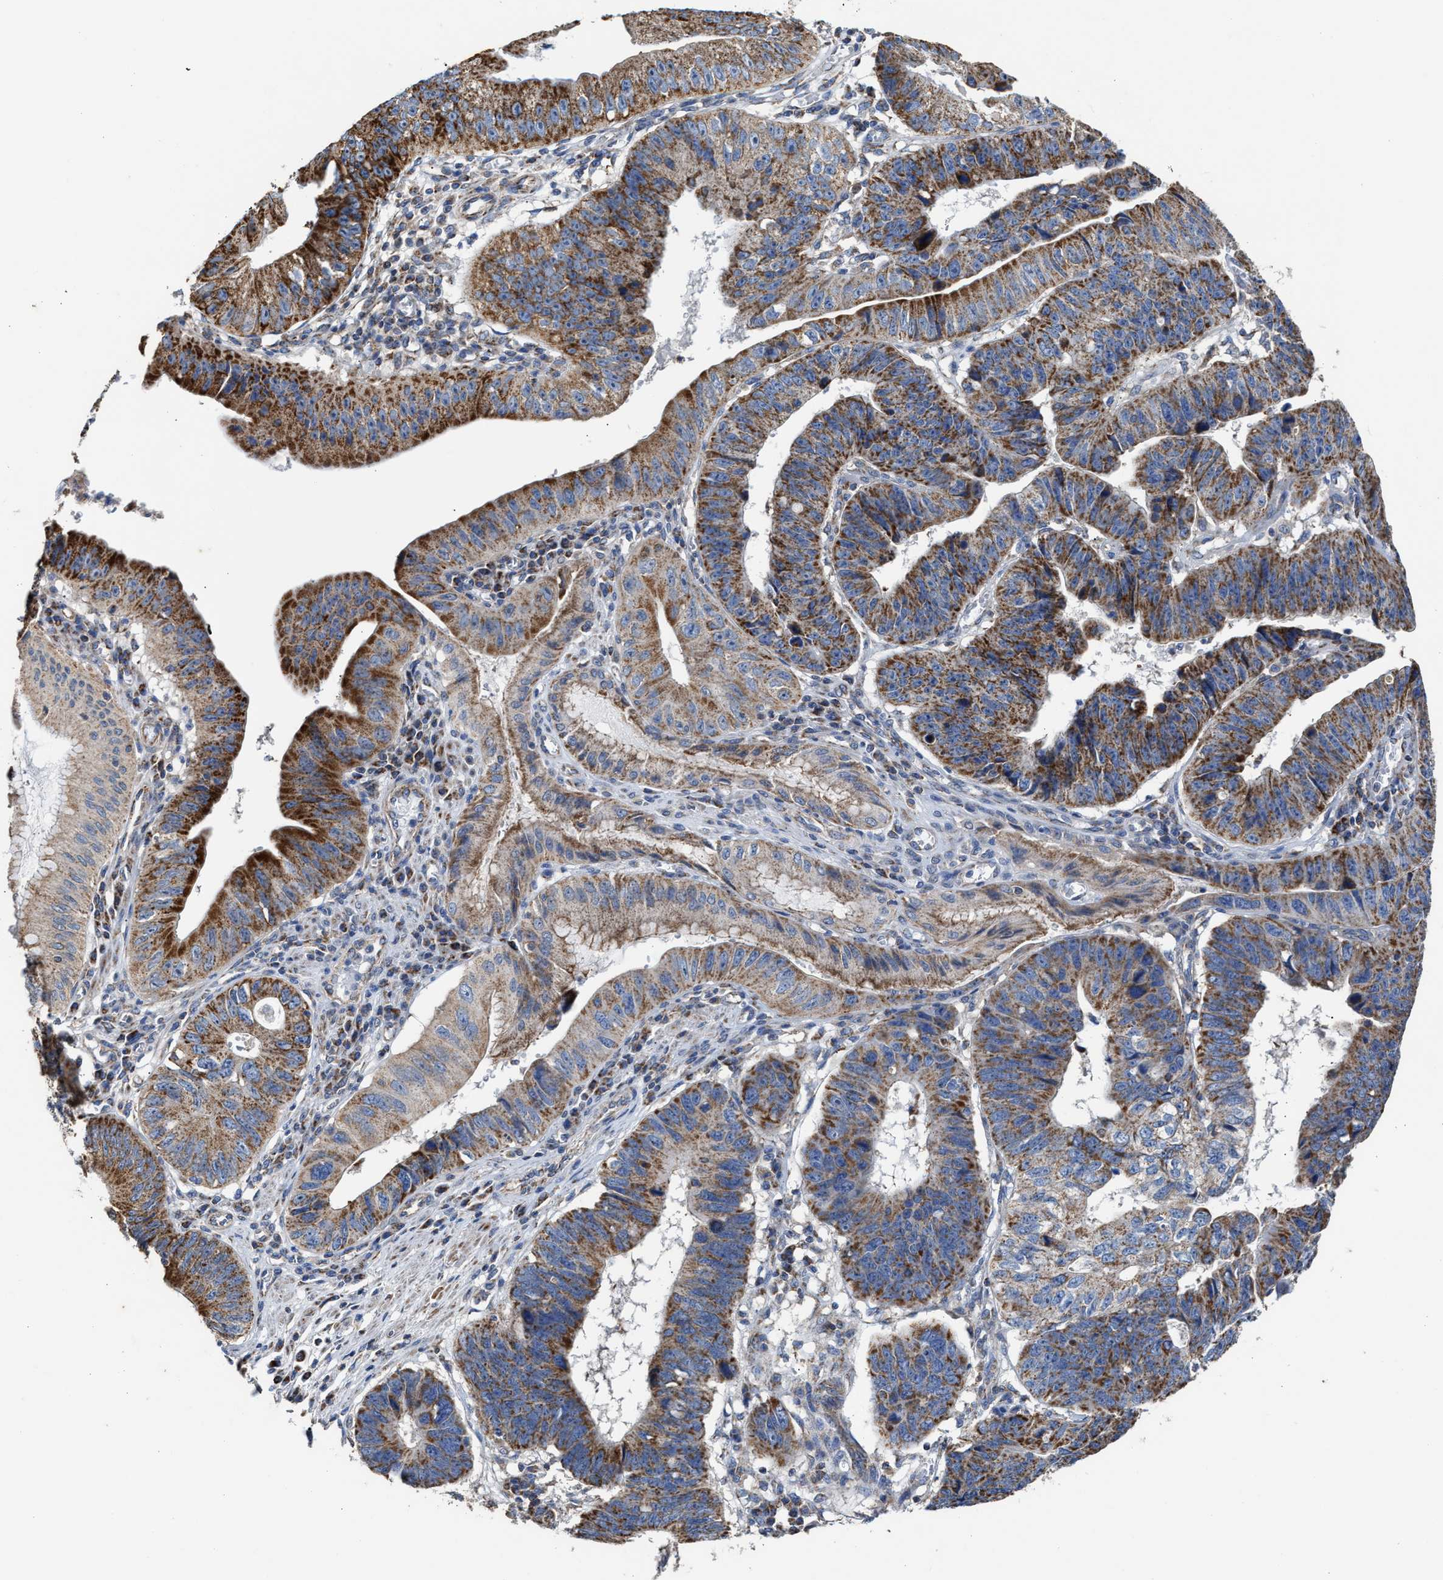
{"staining": {"intensity": "moderate", "quantity": ">75%", "location": "cytoplasmic/membranous"}, "tissue": "stomach cancer", "cell_type": "Tumor cells", "image_type": "cancer", "snomed": [{"axis": "morphology", "description": "Adenocarcinoma, NOS"}, {"axis": "topography", "description": "Stomach"}], "caption": "Human stomach cancer (adenocarcinoma) stained with a brown dye demonstrates moderate cytoplasmic/membranous positive positivity in about >75% of tumor cells.", "gene": "MECR", "patient": {"sex": "male", "age": 59}}